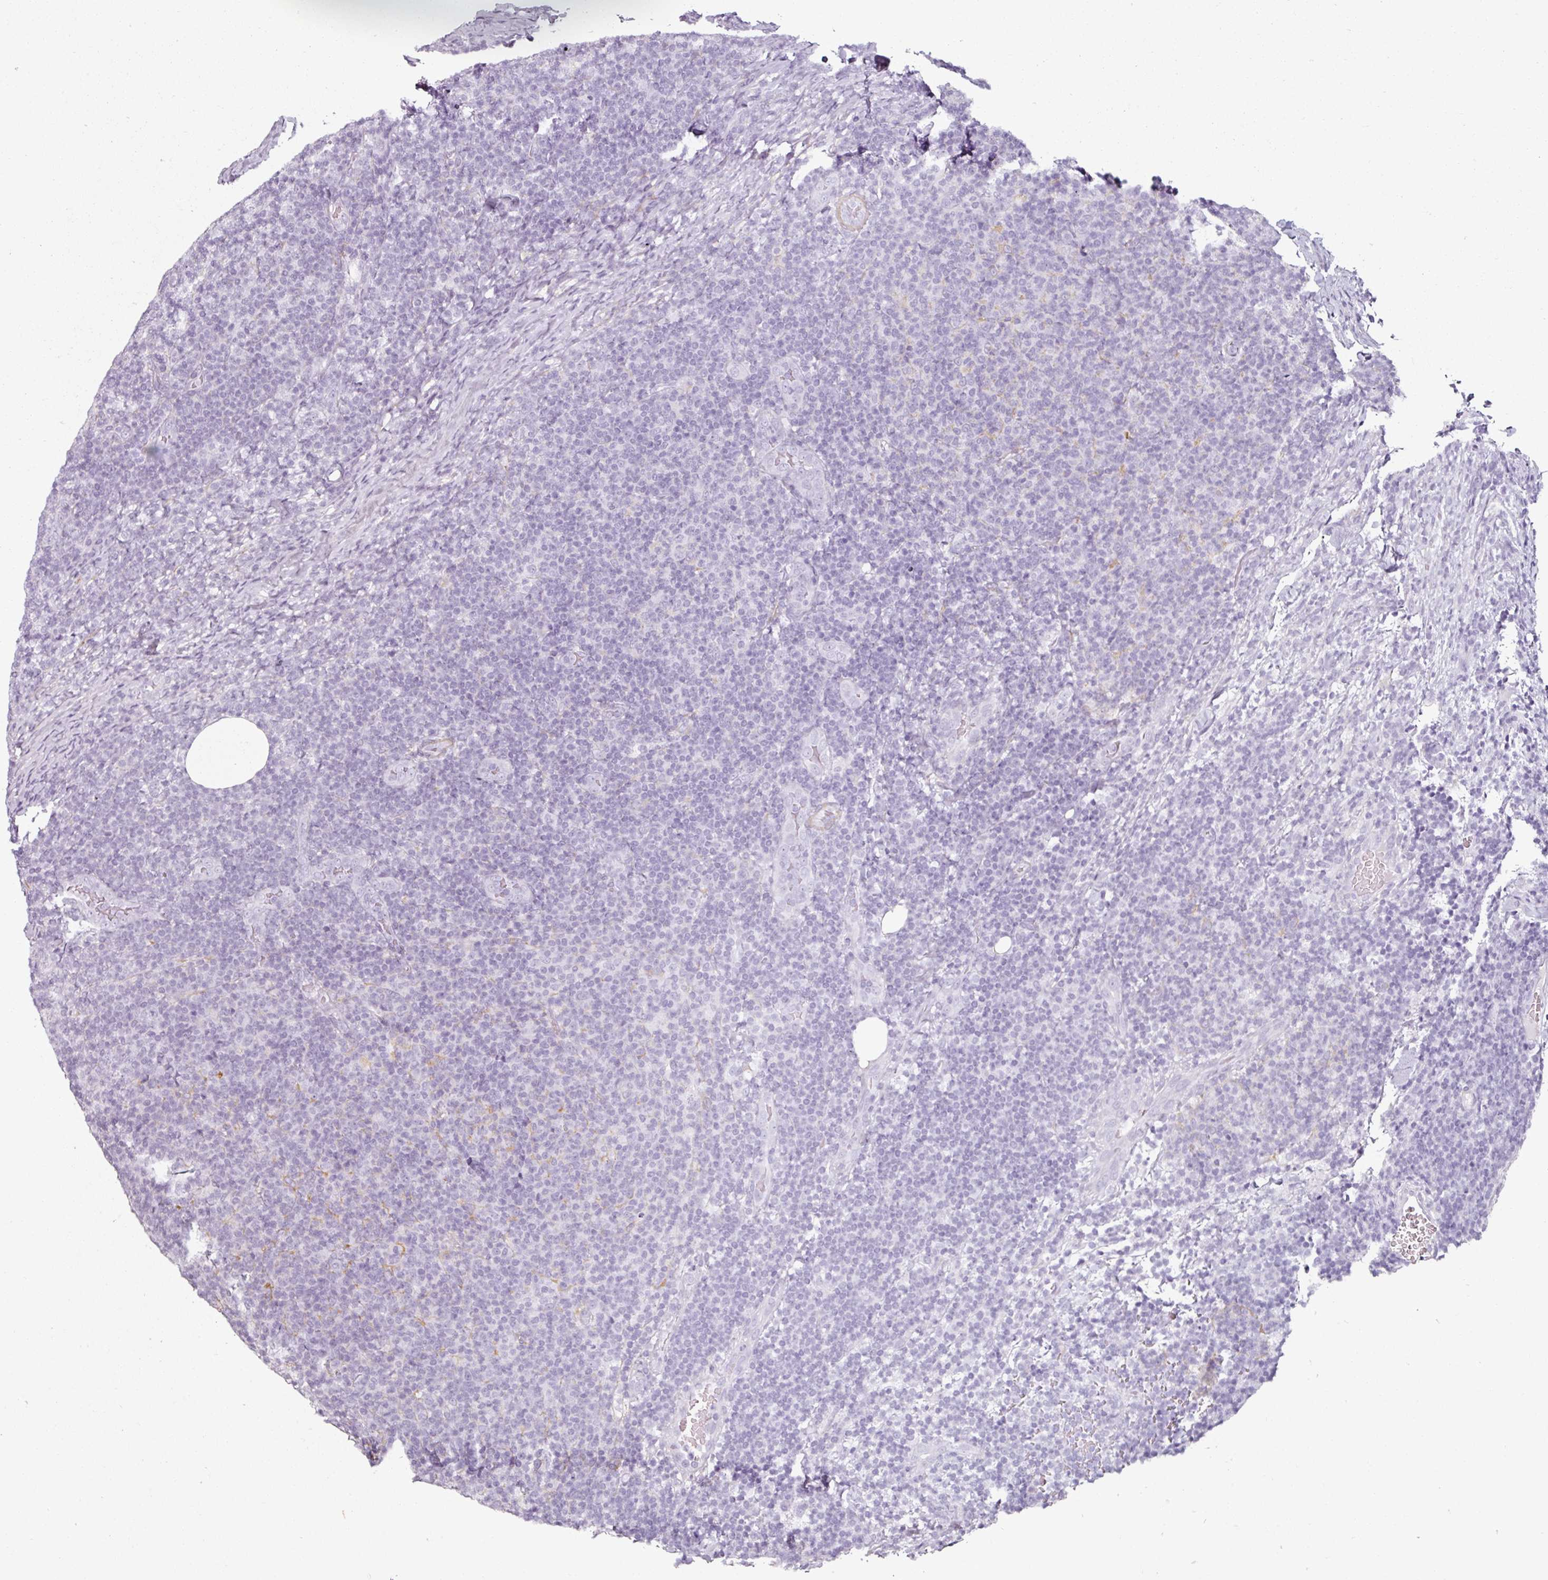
{"staining": {"intensity": "negative", "quantity": "none", "location": "none"}, "tissue": "lymphoma", "cell_type": "Tumor cells", "image_type": "cancer", "snomed": [{"axis": "morphology", "description": "Malignant lymphoma, non-Hodgkin's type, Low grade"}, {"axis": "topography", "description": "Lymph node"}], "caption": "A high-resolution photomicrograph shows IHC staining of lymphoma, which exhibits no significant expression in tumor cells.", "gene": "CAP2", "patient": {"sex": "male", "age": 66}}